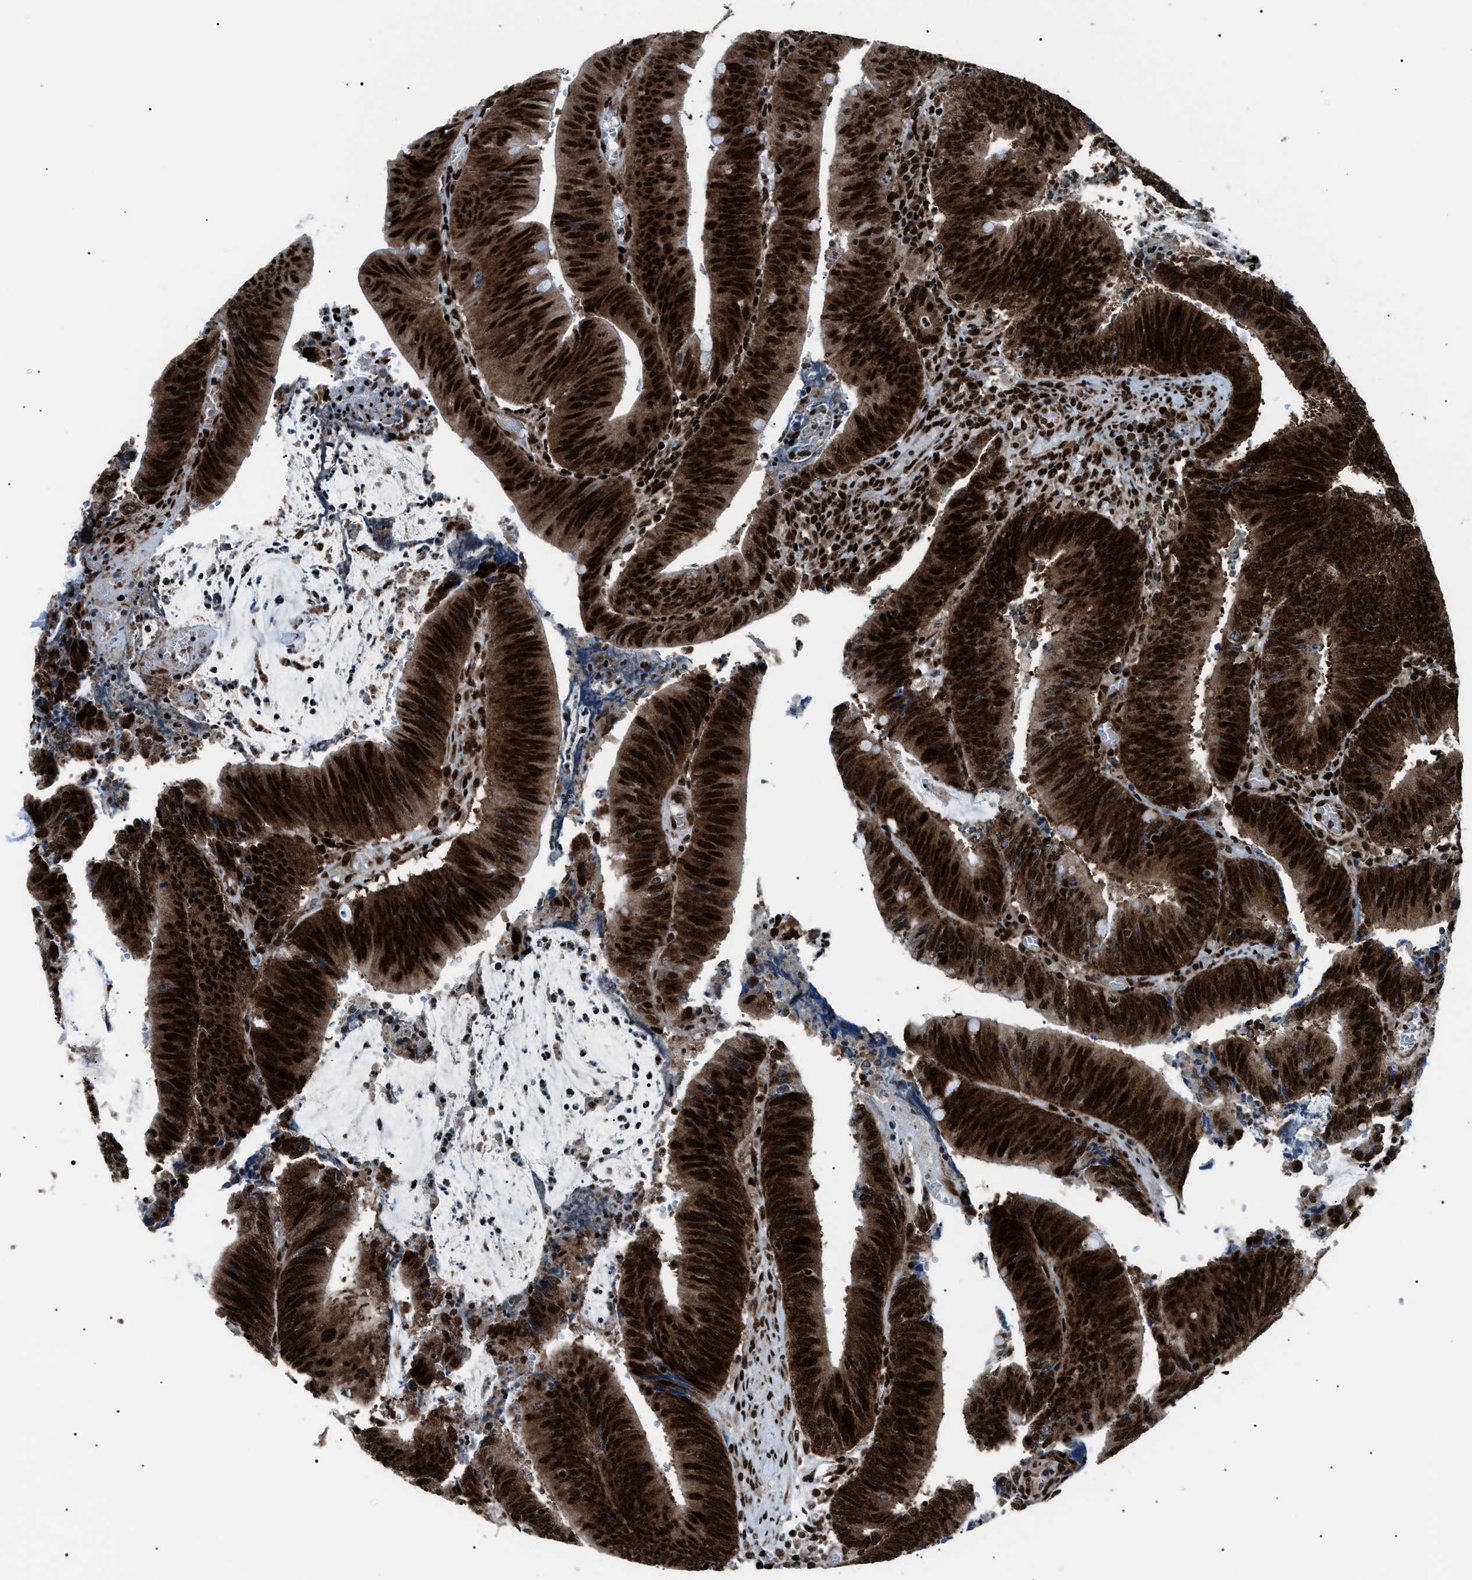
{"staining": {"intensity": "strong", "quantity": ">75%", "location": "cytoplasmic/membranous,nuclear"}, "tissue": "colorectal cancer", "cell_type": "Tumor cells", "image_type": "cancer", "snomed": [{"axis": "morphology", "description": "Normal tissue, NOS"}, {"axis": "morphology", "description": "Adenocarcinoma, NOS"}, {"axis": "topography", "description": "Rectum"}], "caption": "Human colorectal cancer (adenocarcinoma) stained with a protein marker exhibits strong staining in tumor cells.", "gene": "HNRNPK", "patient": {"sex": "female", "age": 66}}